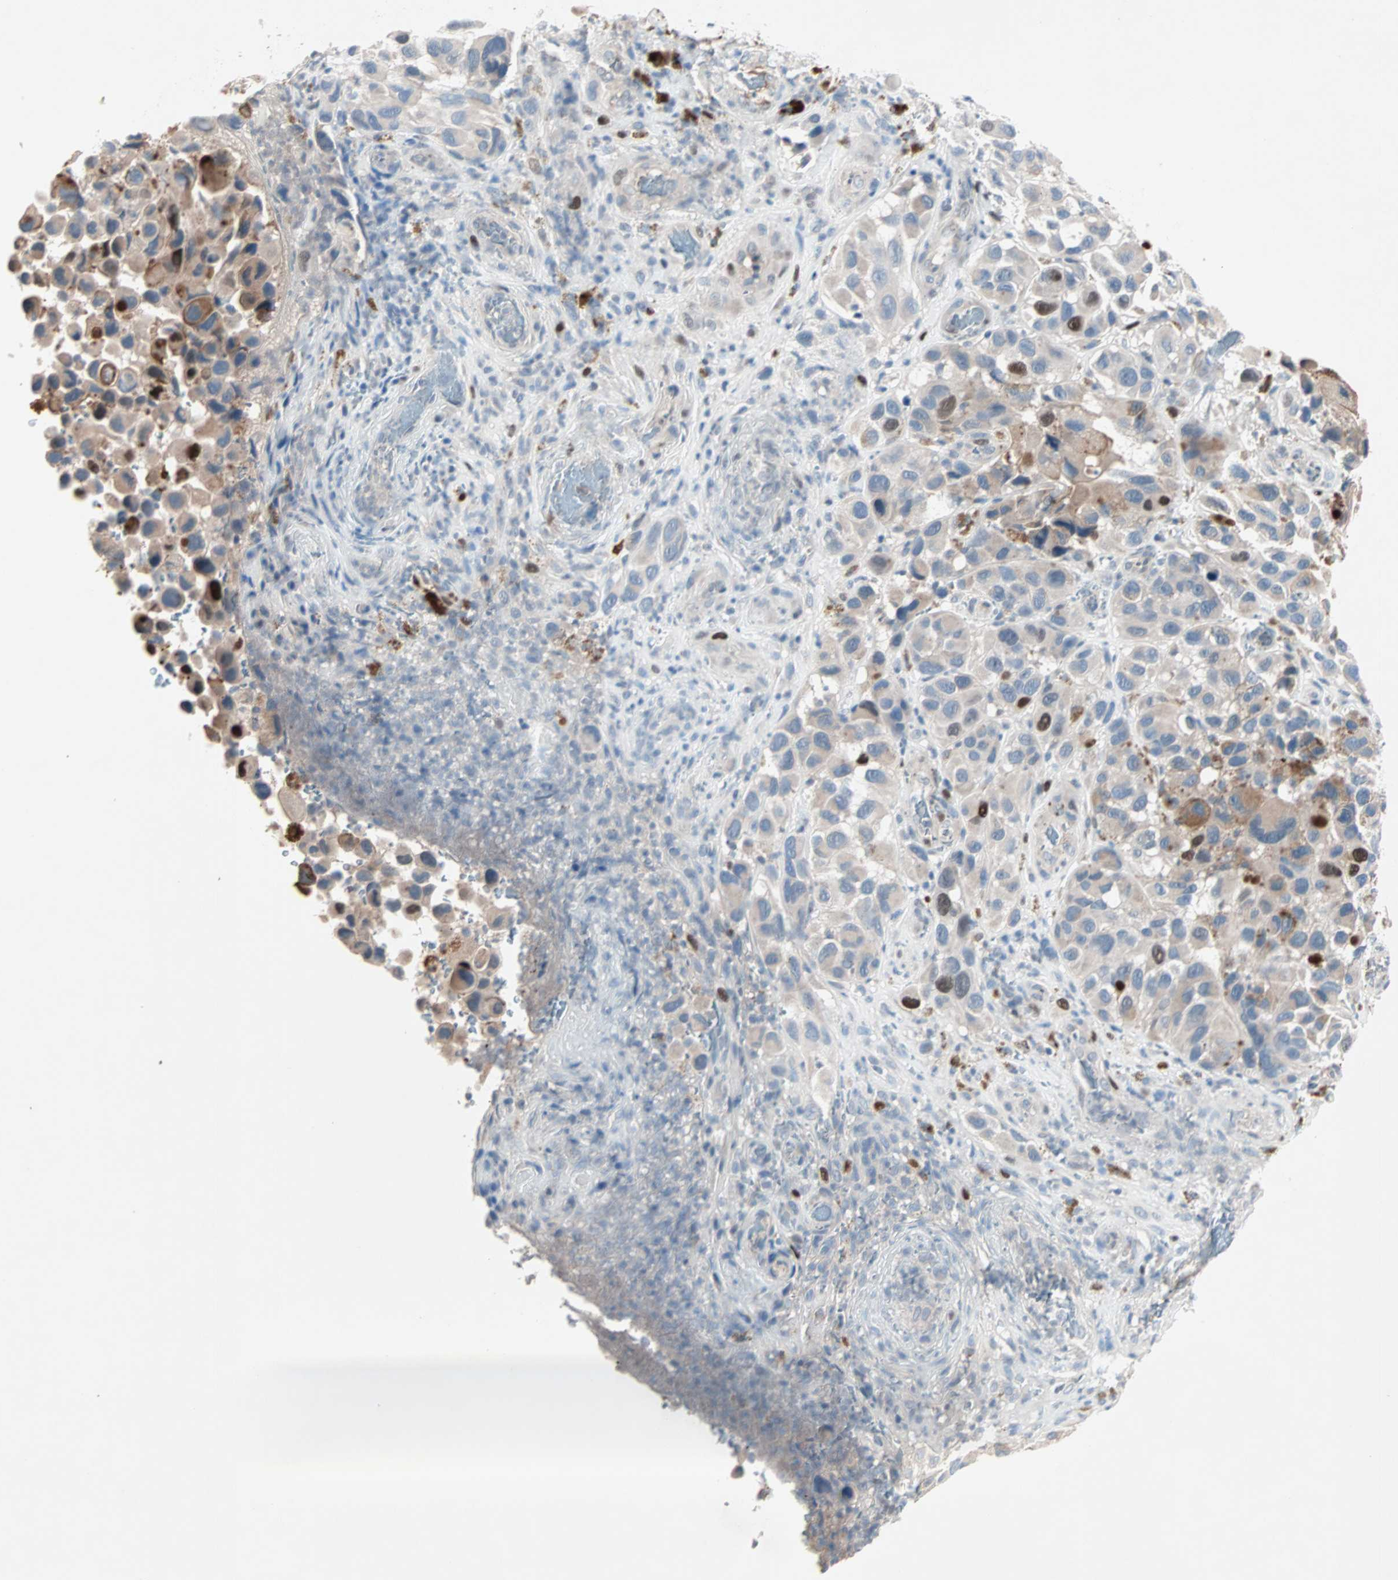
{"staining": {"intensity": "strong", "quantity": "<25%", "location": "nuclear"}, "tissue": "melanoma", "cell_type": "Tumor cells", "image_type": "cancer", "snomed": [{"axis": "morphology", "description": "Malignant melanoma, NOS"}, {"axis": "topography", "description": "Skin"}], "caption": "Tumor cells show medium levels of strong nuclear expression in approximately <25% of cells in human melanoma.", "gene": "CCNE2", "patient": {"sex": "female", "age": 73}}